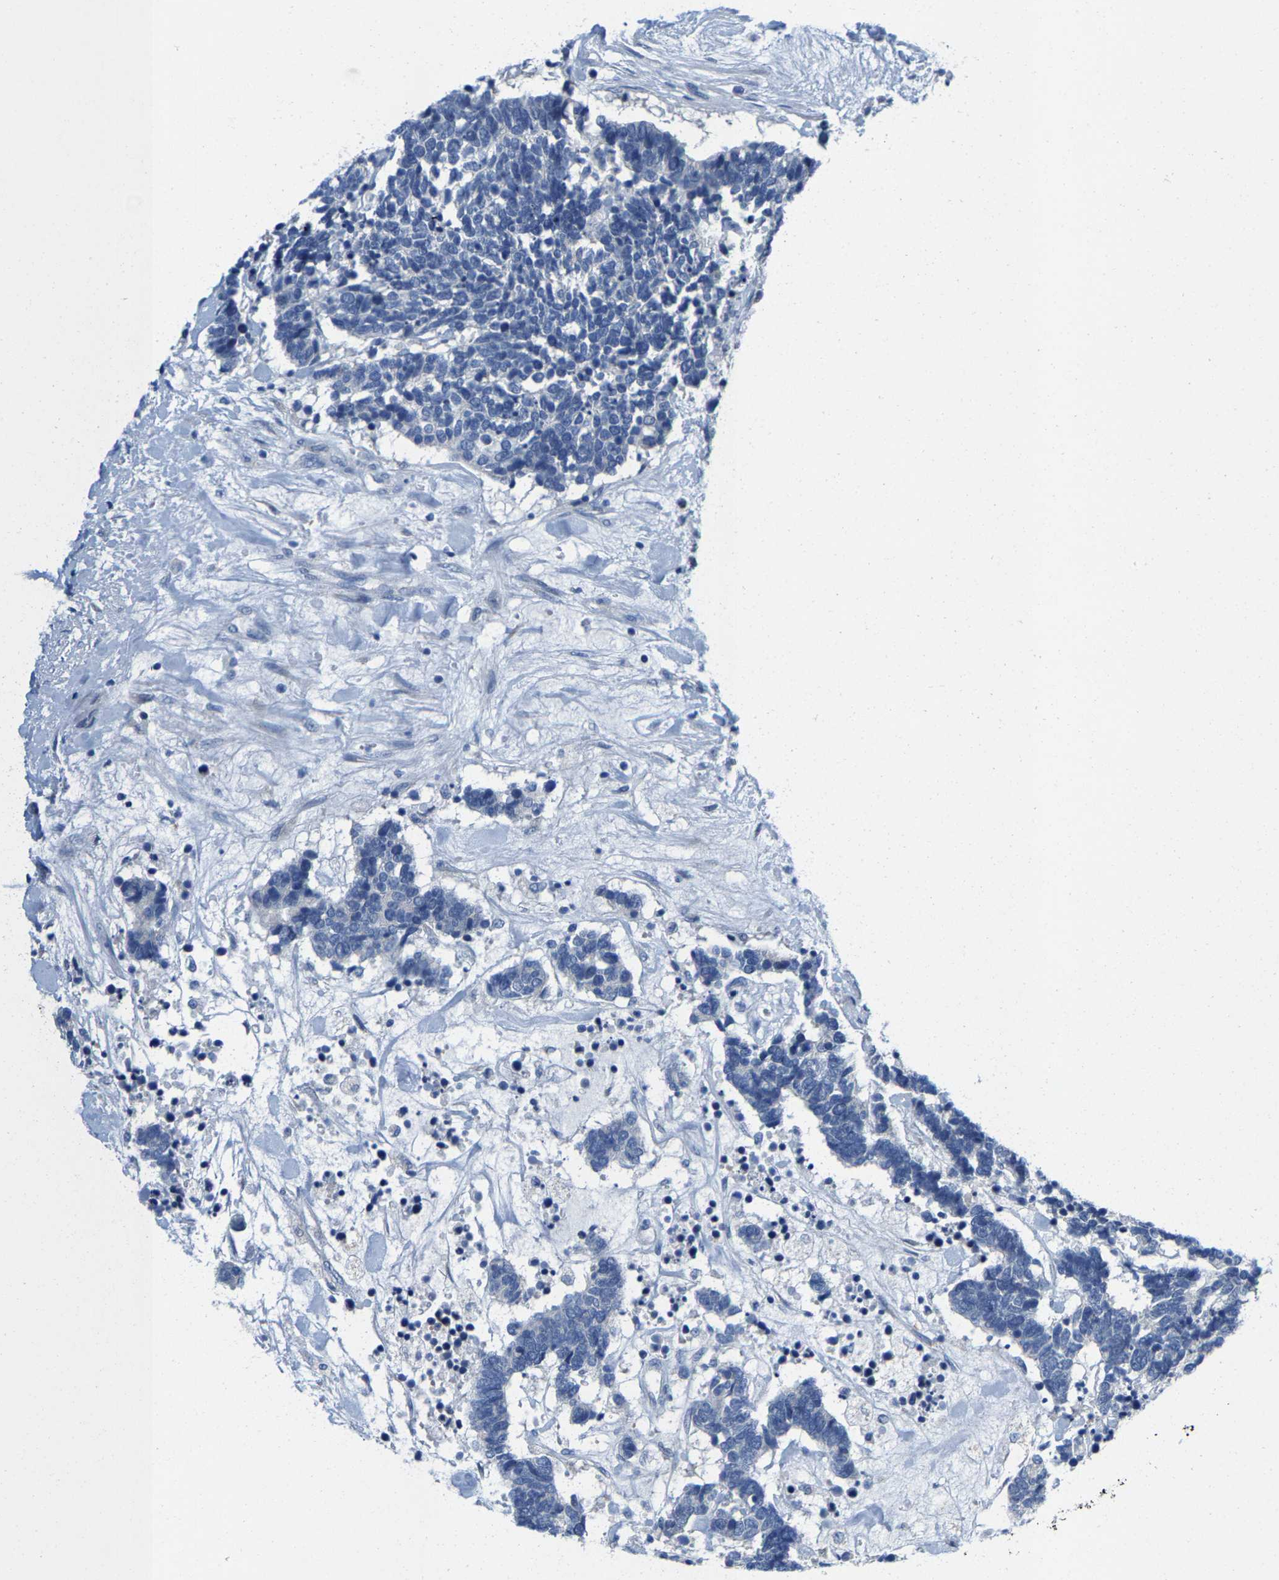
{"staining": {"intensity": "negative", "quantity": "none", "location": "none"}, "tissue": "carcinoid", "cell_type": "Tumor cells", "image_type": "cancer", "snomed": [{"axis": "morphology", "description": "Carcinoma, NOS"}, {"axis": "morphology", "description": "Carcinoid, malignant, NOS"}, {"axis": "topography", "description": "Urinary bladder"}], "caption": "IHC photomicrograph of human carcinoid (malignant) stained for a protein (brown), which displays no staining in tumor cells. (DAB IHC, high magnification).", "gene": "KLHL1", "patient": {"sex": "male", "age": 57}}